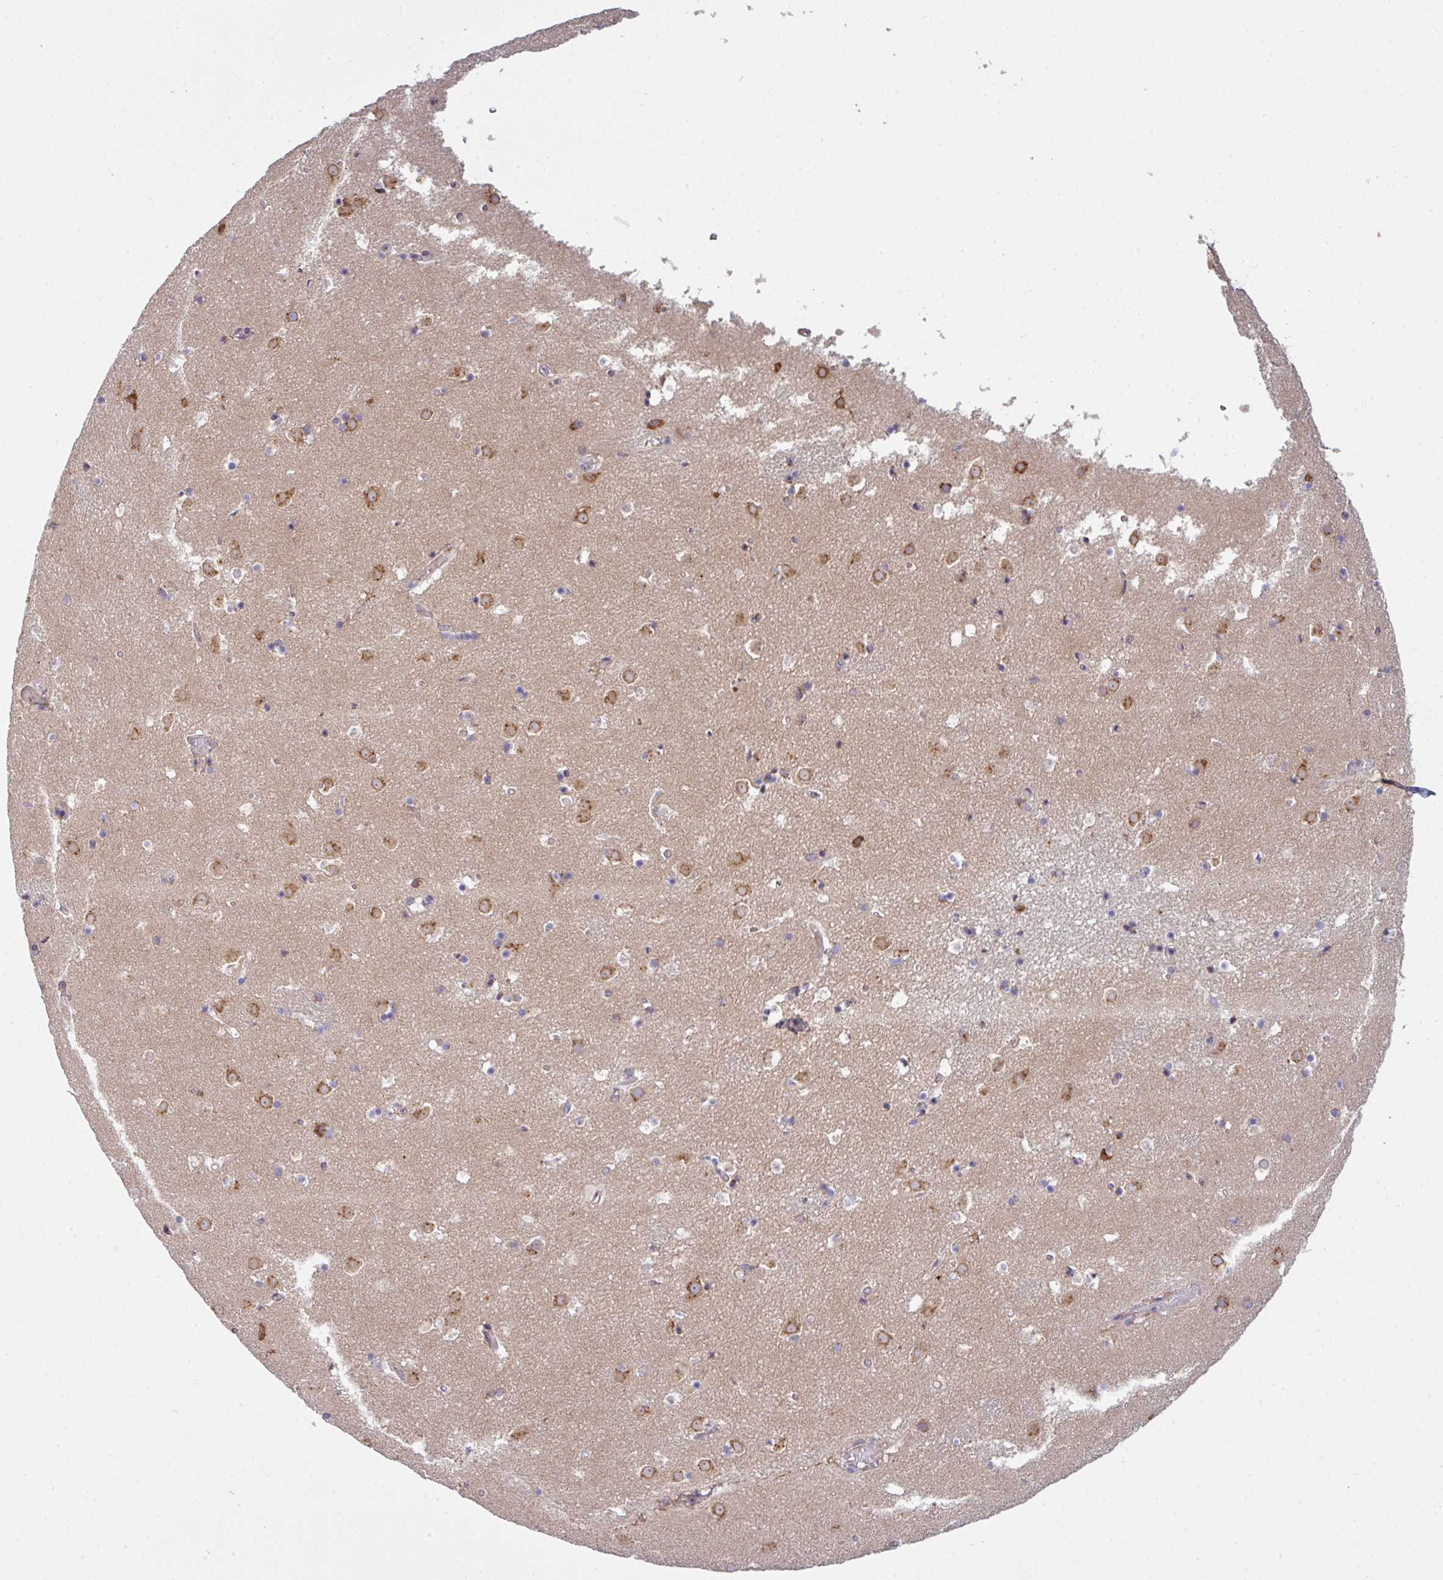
{"staining": {"intensity": "negative", "quantity": "none", "location": "none"}, "tissue": "caudate", "cell_type": "Glial cells", "image_type": "normal", "snomed": [{"axis": "morphology", "description": "Normal tissue, NOS"}, {"axis": "topography", "description": "Lateral ventricle wall"}], "caption": "DAB immunohistochemical staining of benign caudate shows no significant staining in glial cells.", "gene": "VTI1A", "patient": {"sex": "male", "age": 25}}